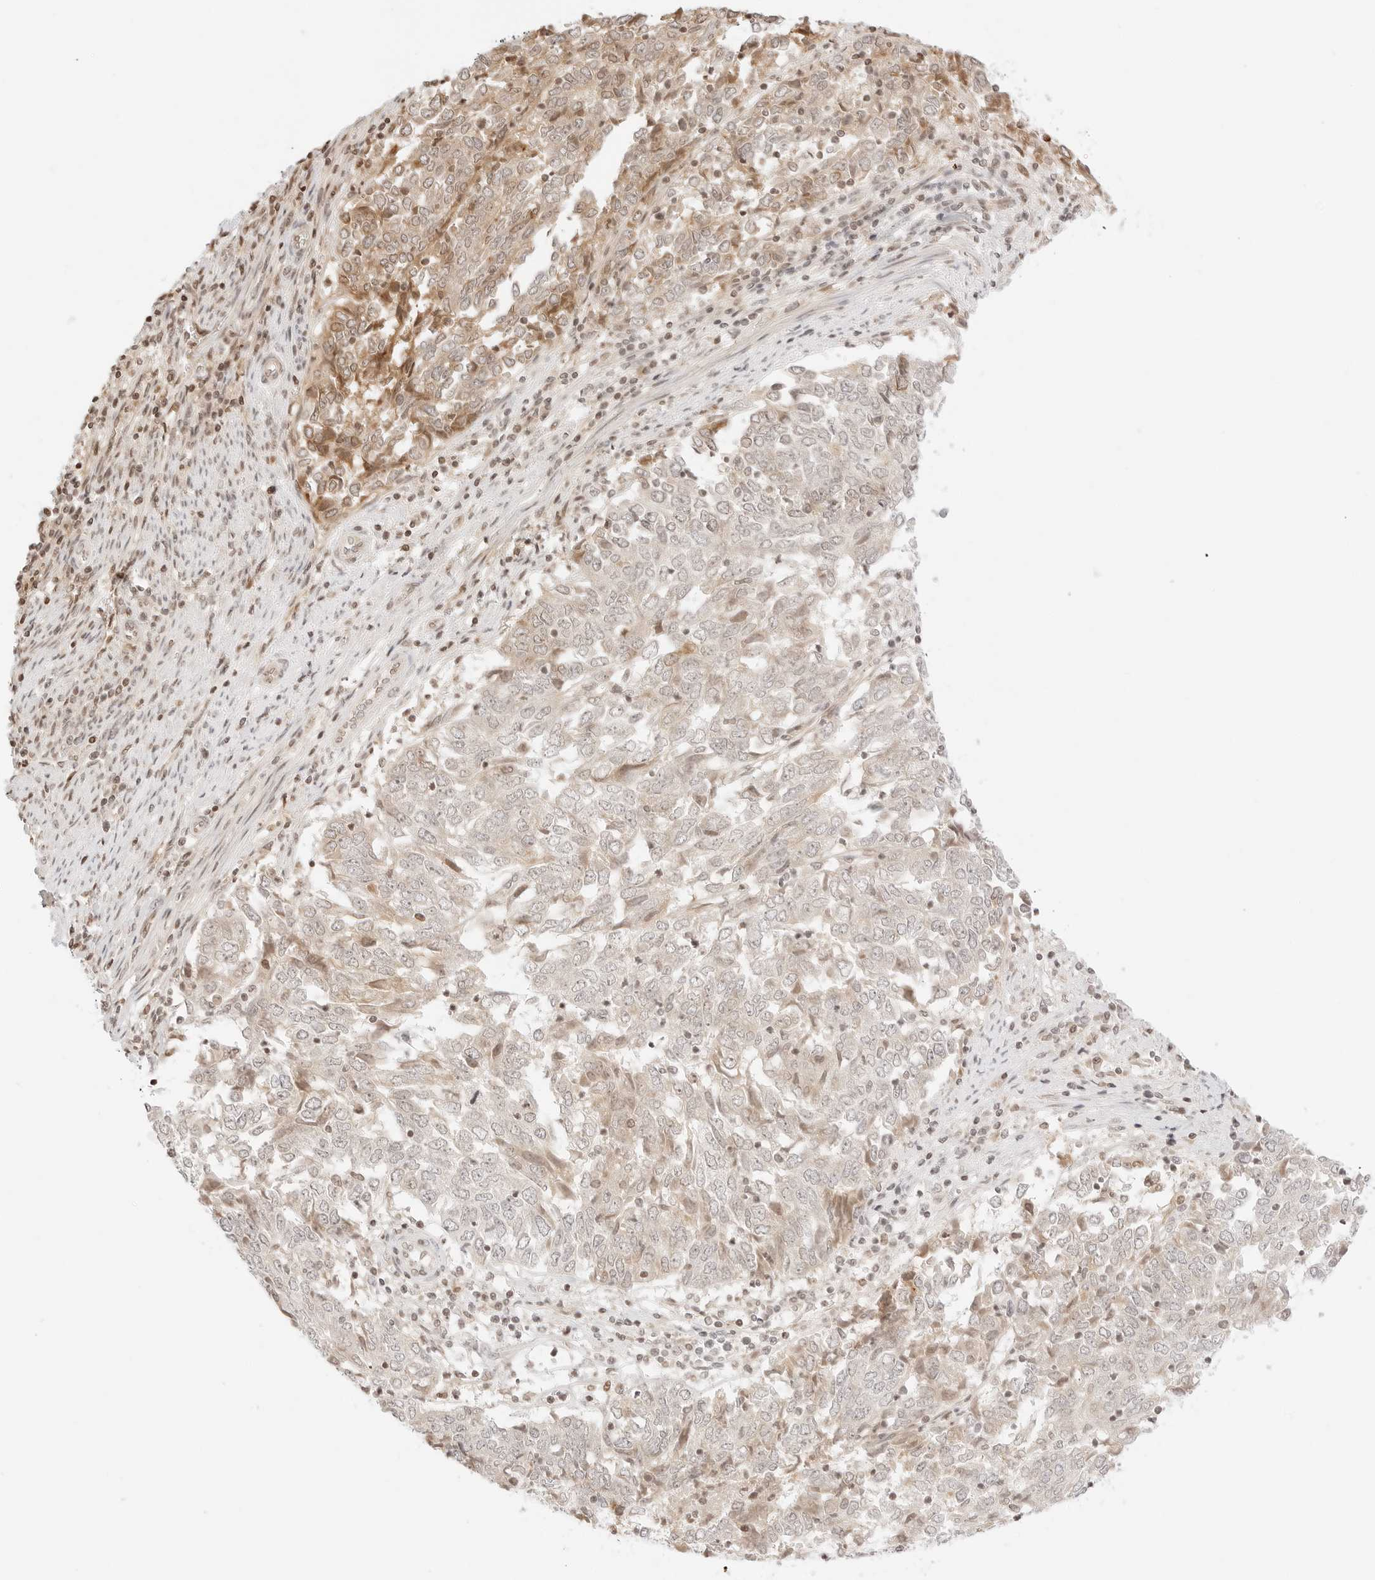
{"staining": {"intensity": "weak", "quantity": "<25%", "location": "cytoplasmic/membranous,nuclear"}, "tissue": "endometrial cancer", "cell_type": "Tumor cells", "image_type": "cancer", "snomed": [{"axis": "morphology", "description": "Adenocarcinoma, NOS"}, {"axis": "topography", "description": "Endometrium"}], "caption": "Immunohistochemical staining of endometrial cancer exhibits no significant staining in tumor cells.", "gene": "RPS6KL1", "patient": {"sex": "female", "age": 80}}